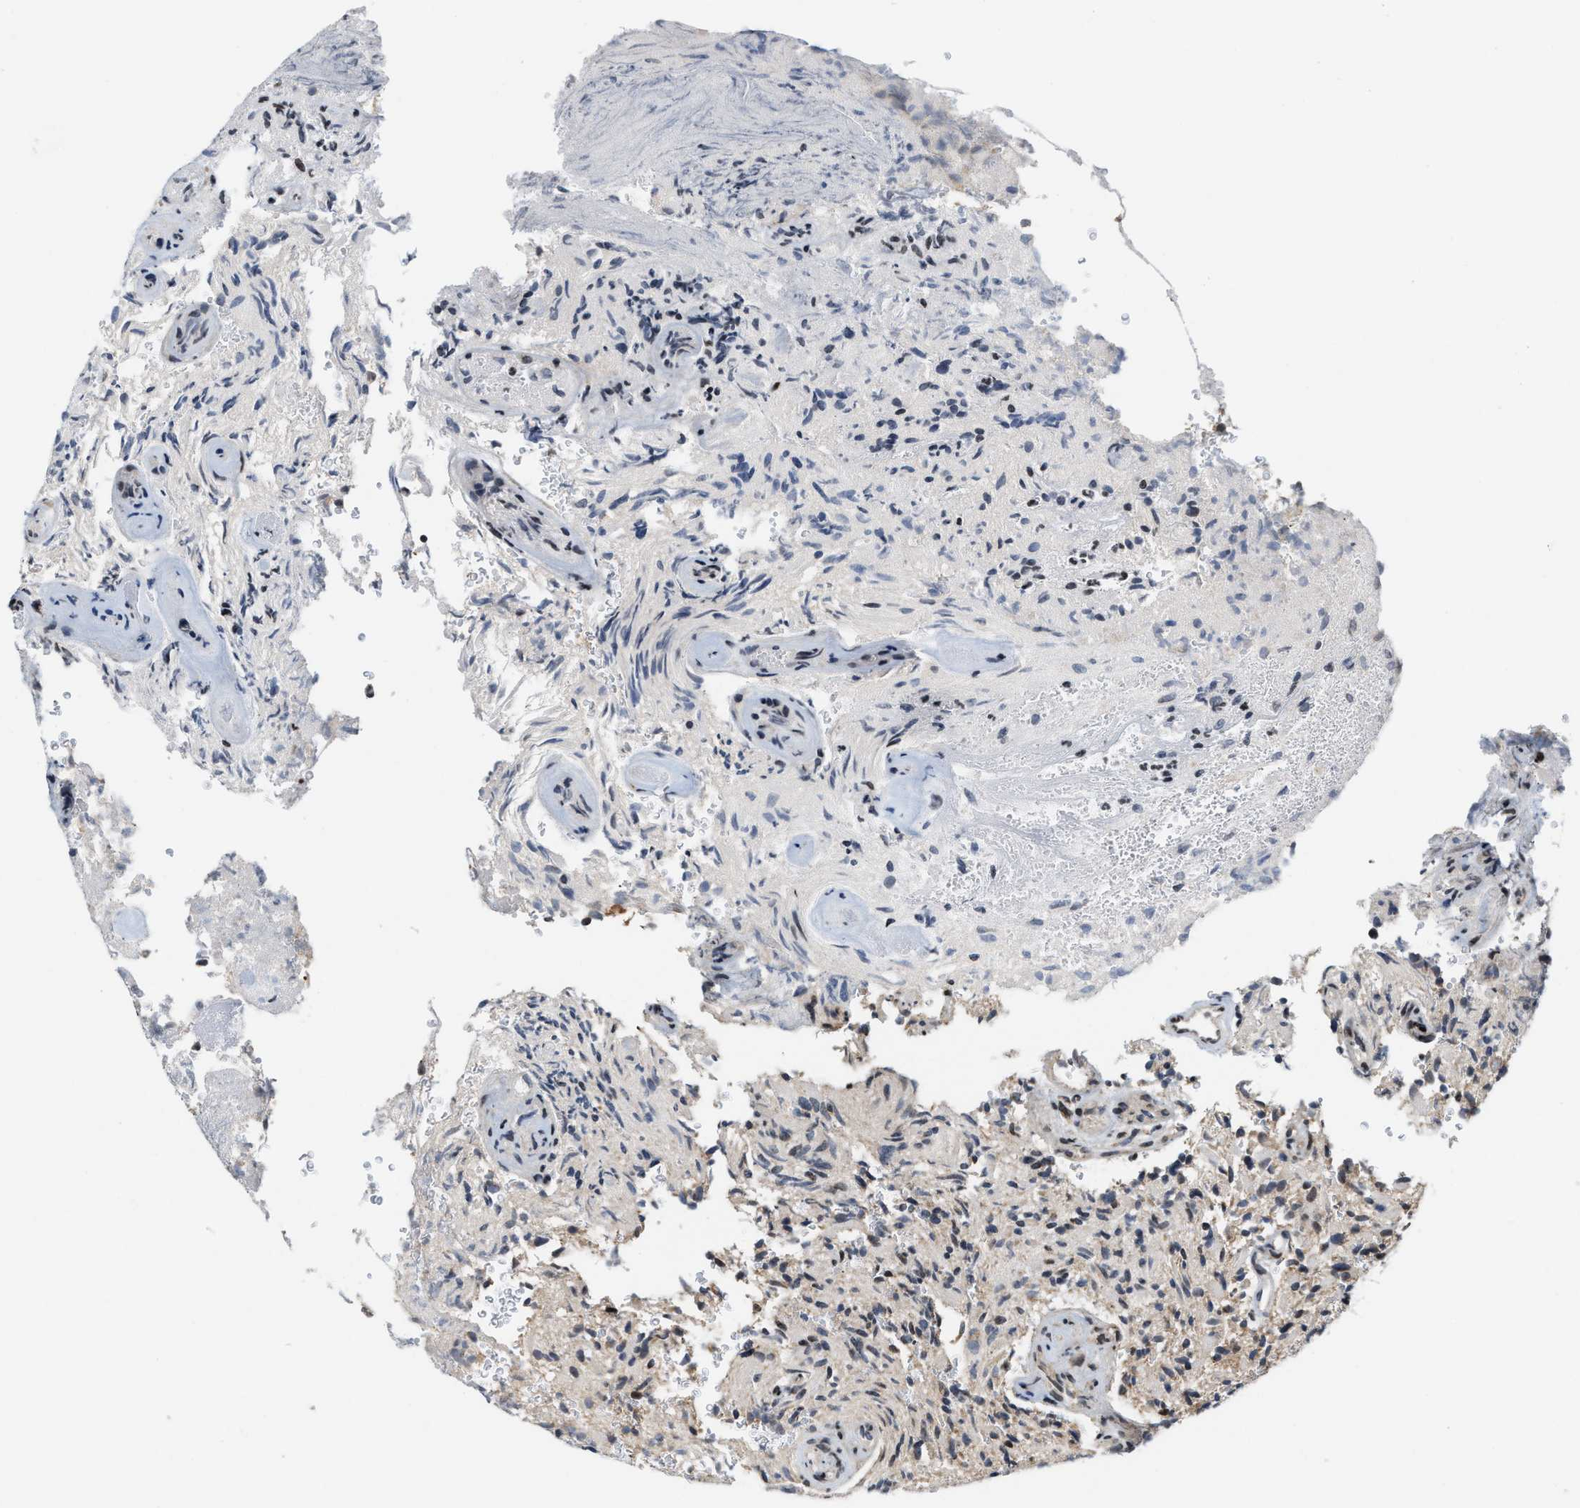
{"staining": {"intensity": "moderate", "quantity": "<25%", "location": "nuclear"}, "tissue": "glioma", "cell_type": "Tumor cells", "image_type": "cancer", "snomed": [{"axis": "morphology", "description": "Glioma, malignant, High grade"}, {"axis": "topography", "description": "Brain"}], "caption": "An IHC image of neoplastic tissue is shown. Protein staining in brown highlights moderate nuclear positivity in malignant glioma (high-grade) within tumor cells.", "gene": "PDZD2", "patient": {"sex": "male", "age": 71}}